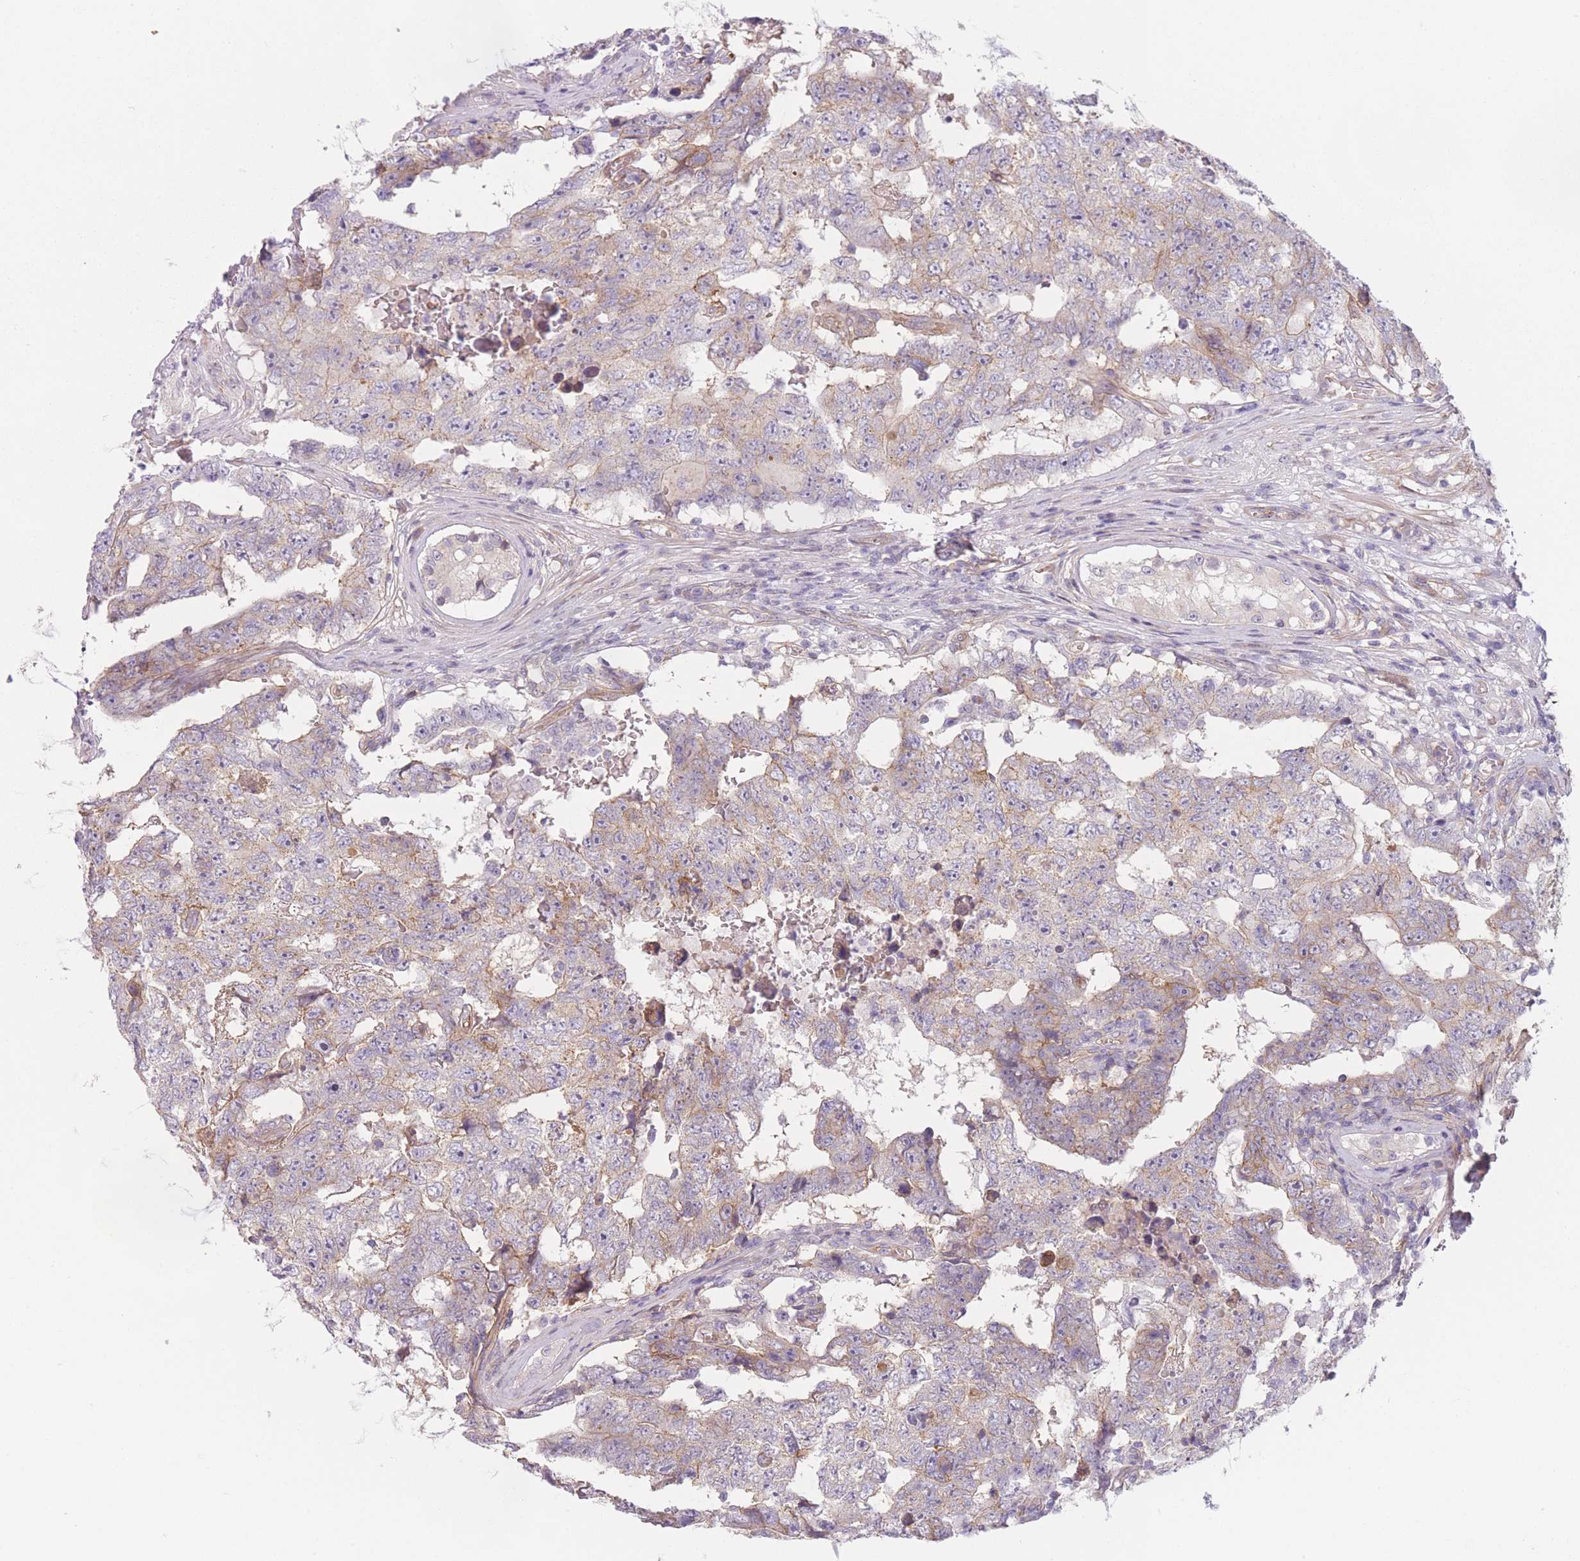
{"staining": {"intensity": "weak", "quantity": "25%-75%", "location": "cytoplasmic/membranous"}, "tissue": "testis cancer", "cell_type": "Tumor cells", "image_type": "cancer", "snomed": [{"axis": "morphology", "description": "Carcinoma, Embryonal, NOS"}, {"axis": "topography", "description": "Testis"}], "caption": "High-magnification brightfield microscopy of testis cancer stained with DAB (3,3'-diaminobenzidine) (brown) and counterstained with hematoxylin (blue). tumor cells exhibit weak cytoplasmic/membranous positivity is seen in about25%-75% of cells.", "gene": "SLC7A6", "patient": {"sex": "male", "age": 25}}